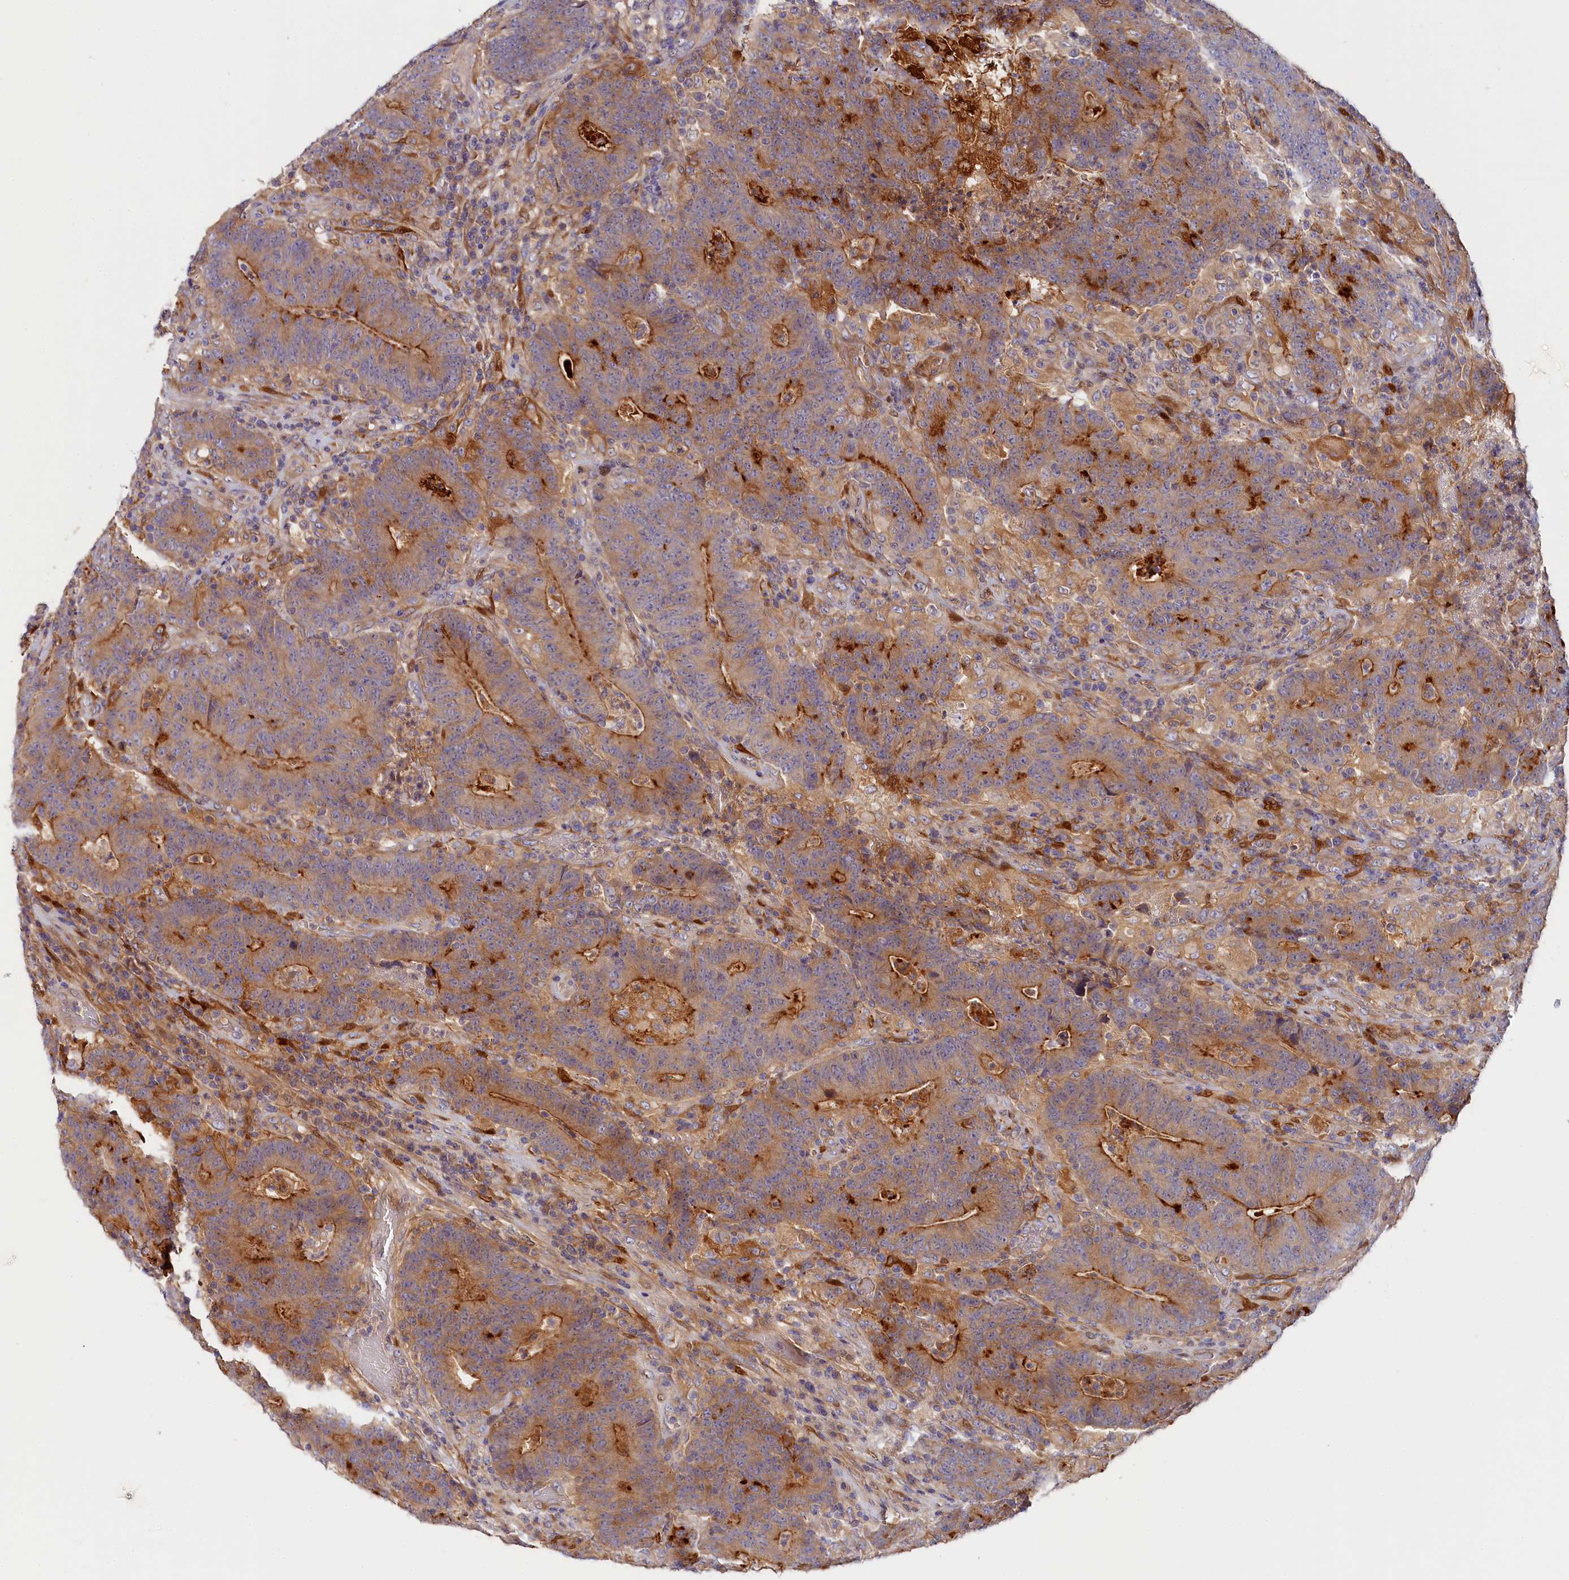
{"staining": {"intensity": "moderate", "quantity": "25%-75%", "location": "cytoplasmic/membranous"}, "tissue": "colorectal cancer", "cell_type": "Tumor cells", "image_type": "cancer", "snomed": [{"axis": "morphology", "description": "Normal tissue, NOS"}, {"axis": "morphology", "description": "Adenocarcinoma, NOS"}, {"axis": "topography", "description": "Colon"}], "caption": "Immunohistochemical staining of human colorectal cancer demonstrates medium levels of moderate cytoplasmic/membranous positivity in about 25%-75% of tumor cells.", "gene": "KATNB1", "patient": {"sex": "female", "age": 75}}